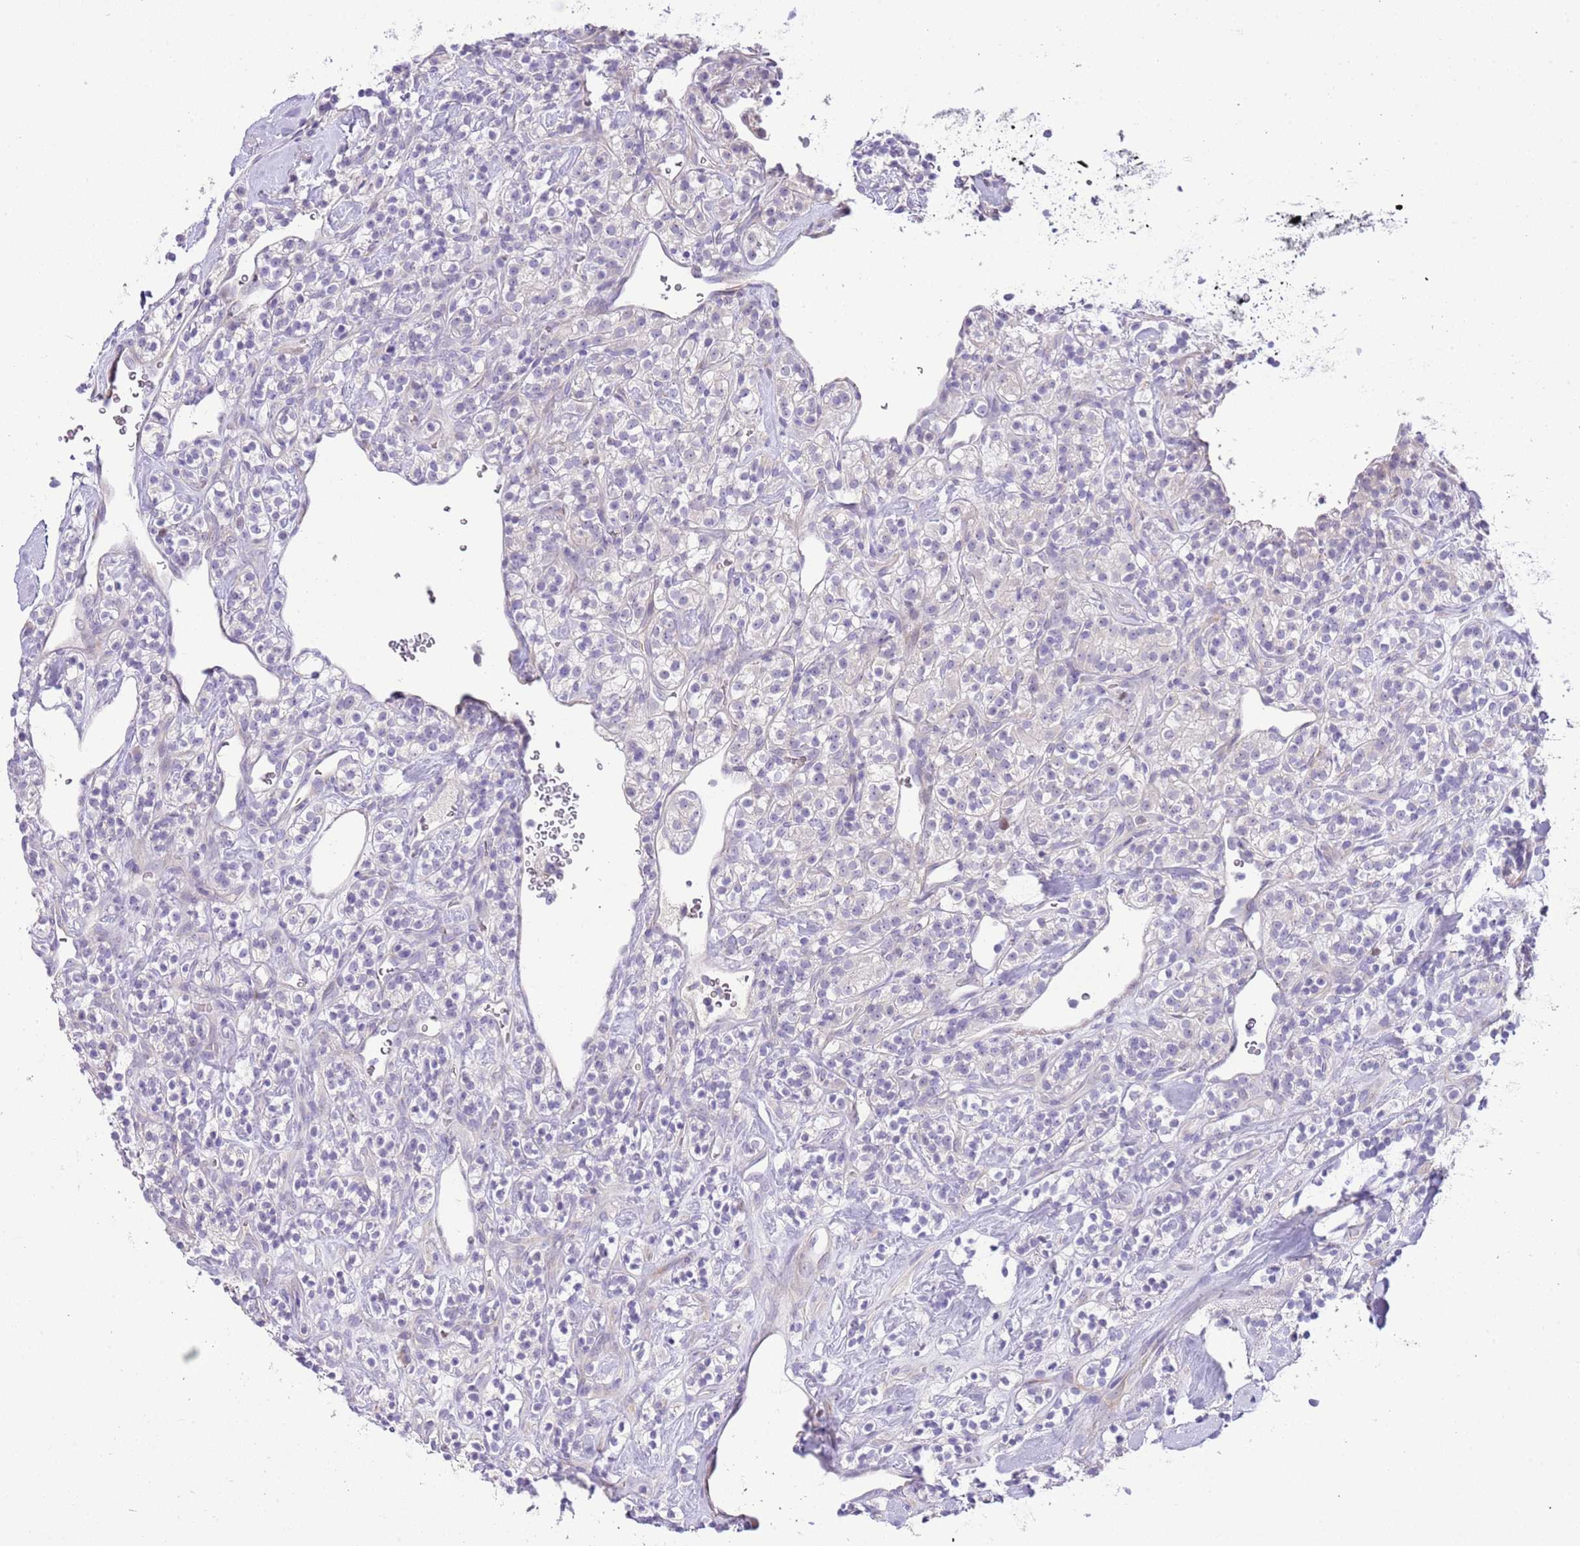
{"staining": {"intensity": "negative", "quantity": "none", "location": "none"}, "tissue": "renal cancer", "cell_type": "Tumor cells", "image_type": "cancer", "snomed": [{"axis": "morphology", "description": "Adenocarcinoma, NOS"}, {"axis": "topography", "description": "Kidney"}], "caption": "Immunohistochemistry (IHC) of renal cancer reveals no expression in tumor cells.", "gene": "FBRSL1", "patient": {"sex": "male", "age": 77}}